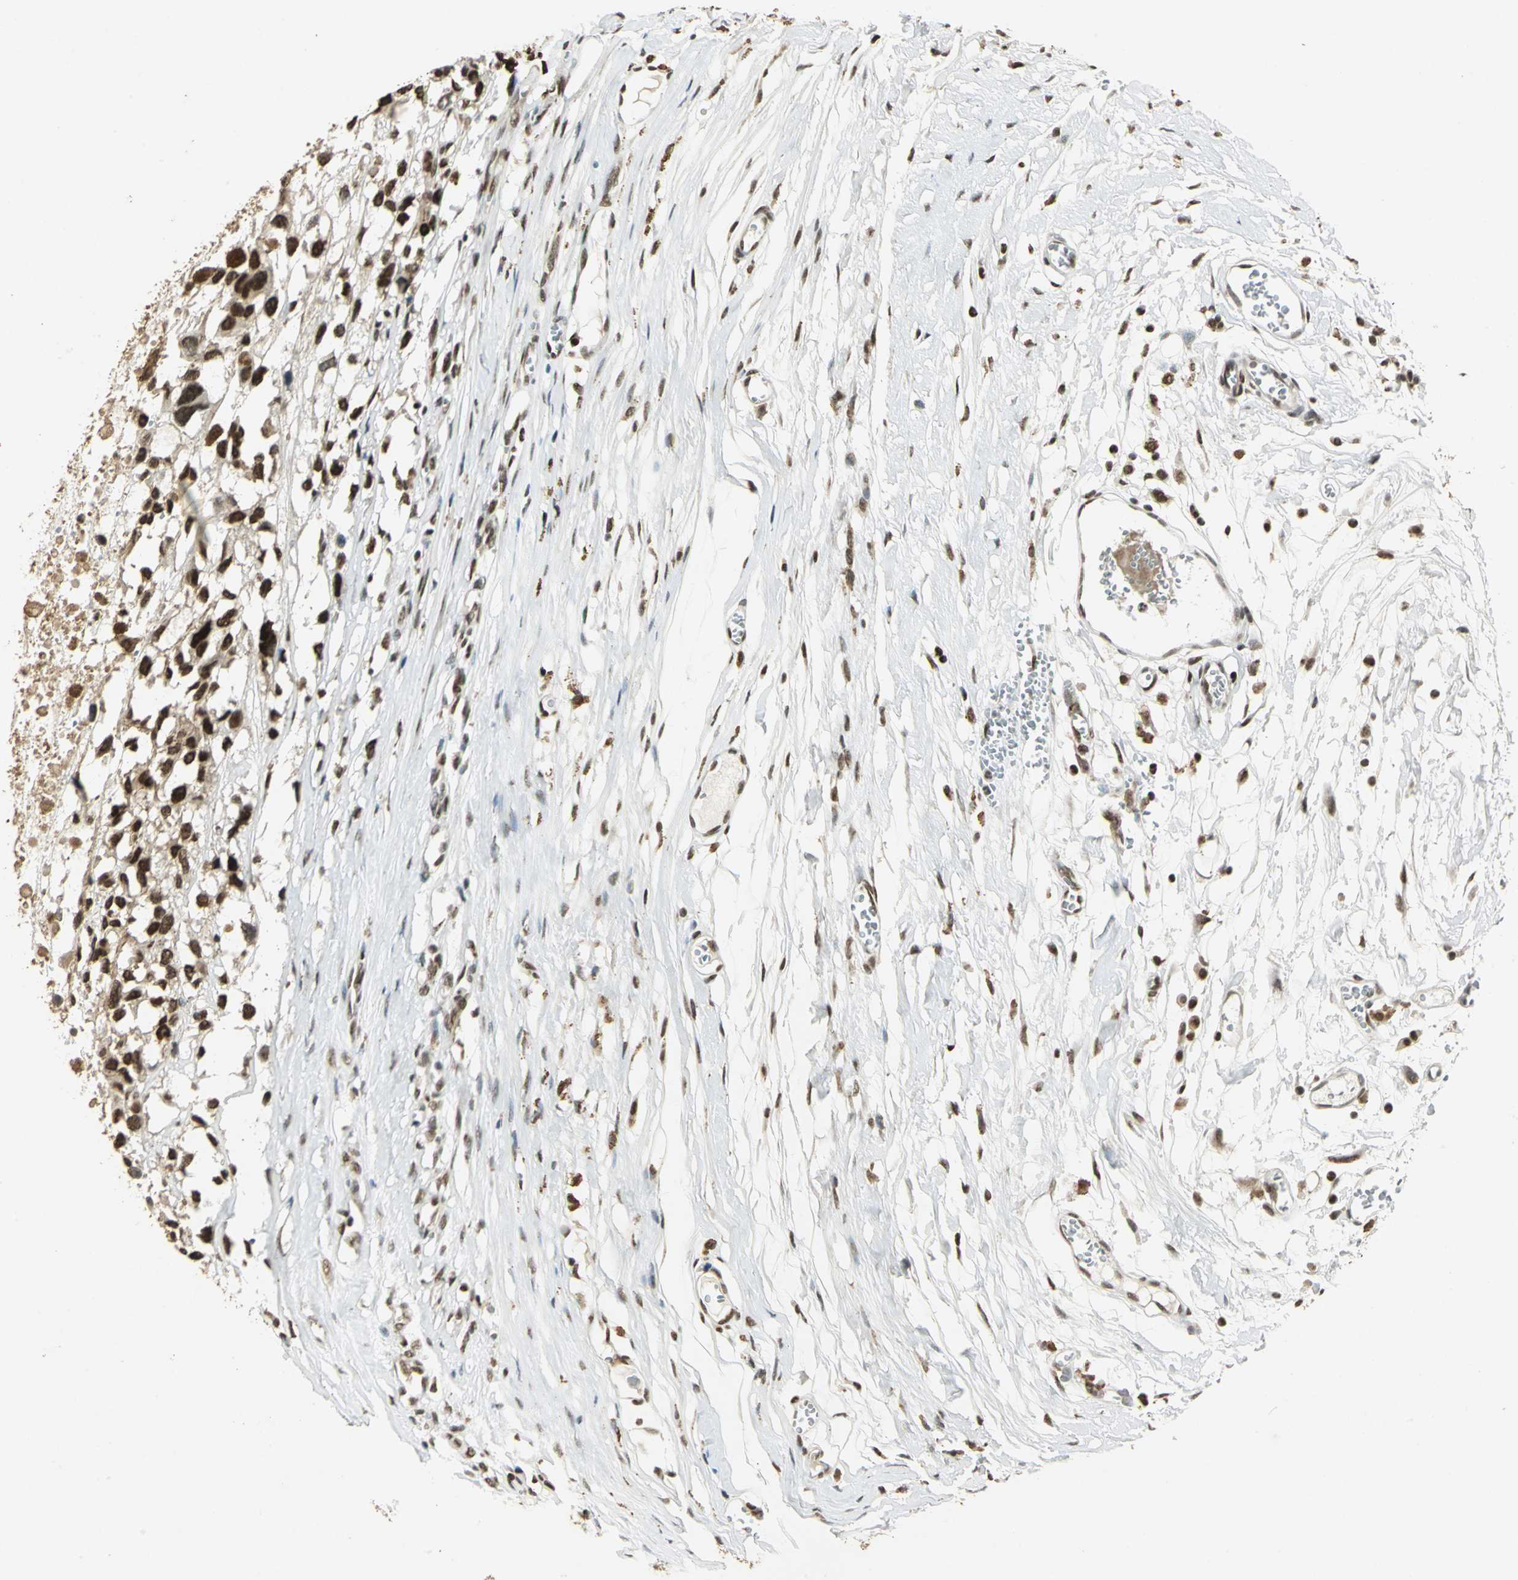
{"staining": {"intensity": "strong", "quantity": ">75%", "location": "nuclear"}, "tissue": "melanoma", "cell_type": "Tumor cells", "image_type": "cancer", "snomed": [{"axis": "morphology", "description": "Malignant melanoma, Metastatic site"}, {"axis": "topography", "description": "Lymph node"}], "caption": "Protein expression by immunohistochemistry displays strong nuclear positivity in approximately >75% of tumor cells in malignant melanoma (metastatic site). (IHC, brightfield microscopy, high magnification).", "gene": "RAD17", "patient": {"sex": "male", "age": 59}}